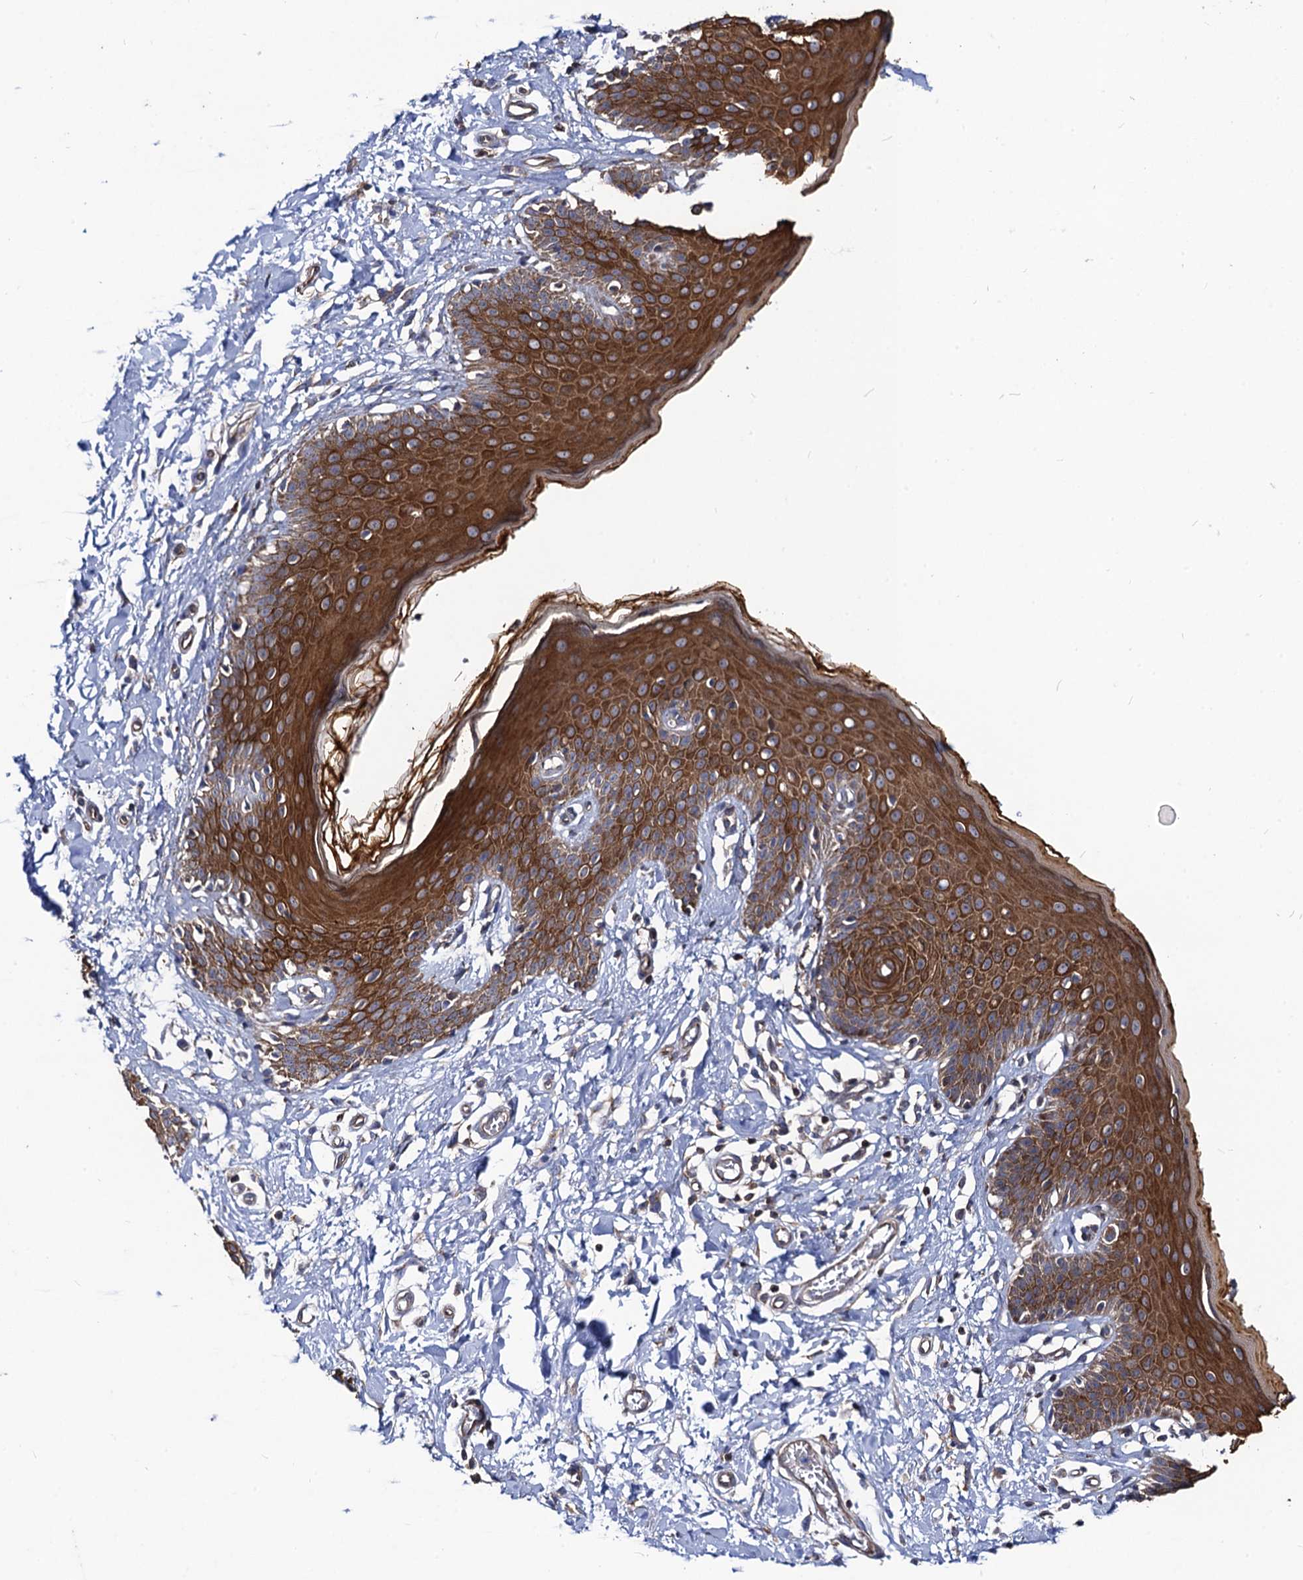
{"staining": {"intensity": "strong", "quantity": ">75%", "location": "cytoplasmic/membranous"}, "tissue": "skin", "cell_type": "Epidermal cells", "image_type": "normal", "snomed": [{"axis": "morphology", "description": "Normal tissue, NOS"}, {"axis": "topography", "description": "Vulva"}], "caption": "Brown immunohistochemical staining in benign skin demonstrates strong cytoplasmic/membranous positivity in approximately >75% of epidermal cells. (DAB (3,3'-diaminobenzidine) IHC, brown staining for protein, blue staining for nuclei).", "gene": "DYDC1", "patient": {"sex": "female", "age": 66}}